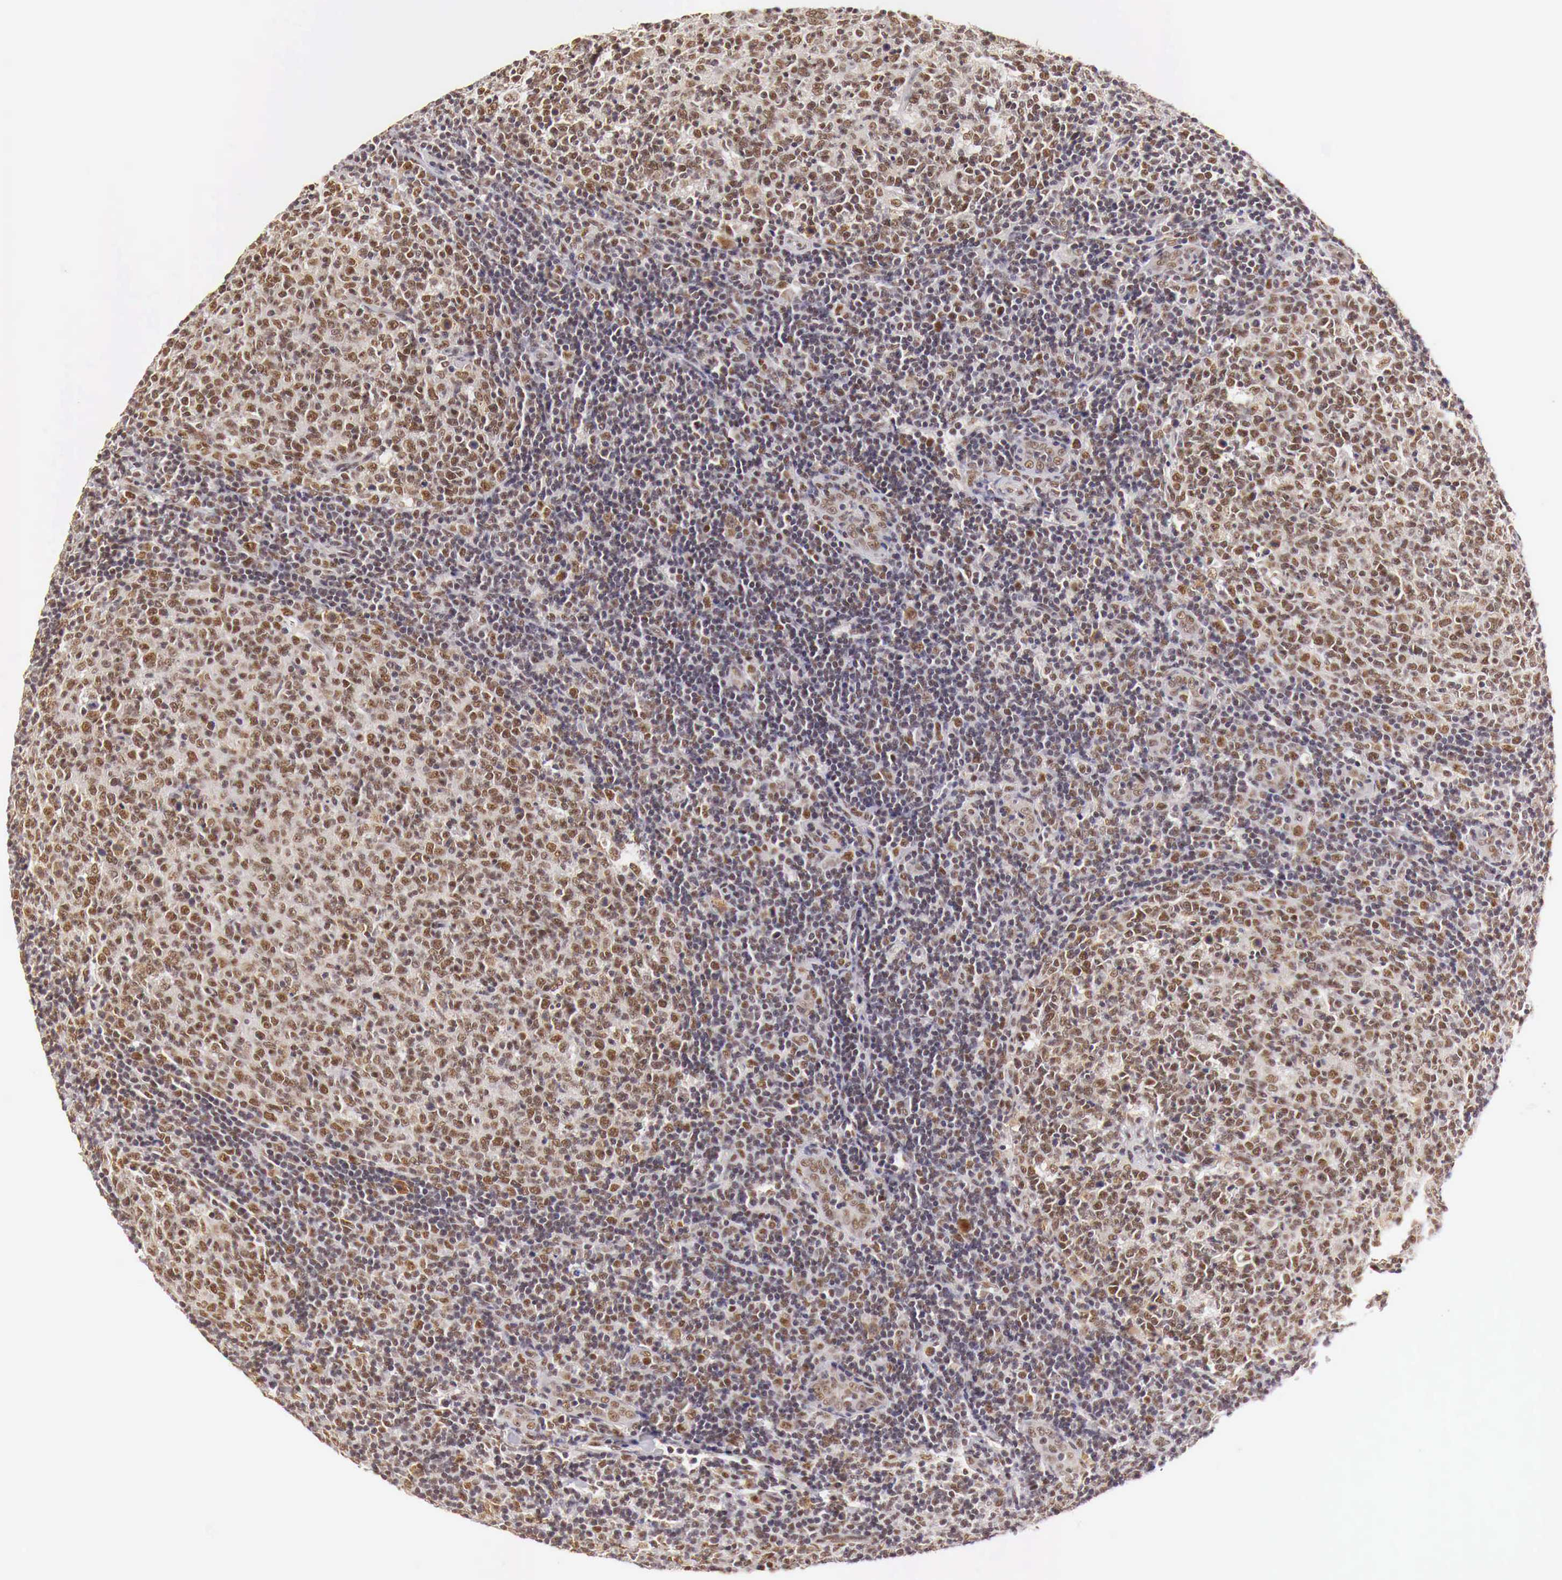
{"staining": {"intensity": "moderate", "quantity": ">75%", "location": "cytoplasmic/membranous,nuclear"}, "tissue": "tonsil", "cell_type": "Germinal center cells", "image_type": "normal", "snomed": [{"axis": "morphology", "description": "Normal tissue, NOS"}, {"axis": "topography", "description": "Tonsil"}], "caption": "Normal tonsil displays moderate cytoplasmic/membranous,nuclear expression in about >75% of germinal center cells.", "gene": "GPKOW", "patient": {"sex": "female", "age": 3}}